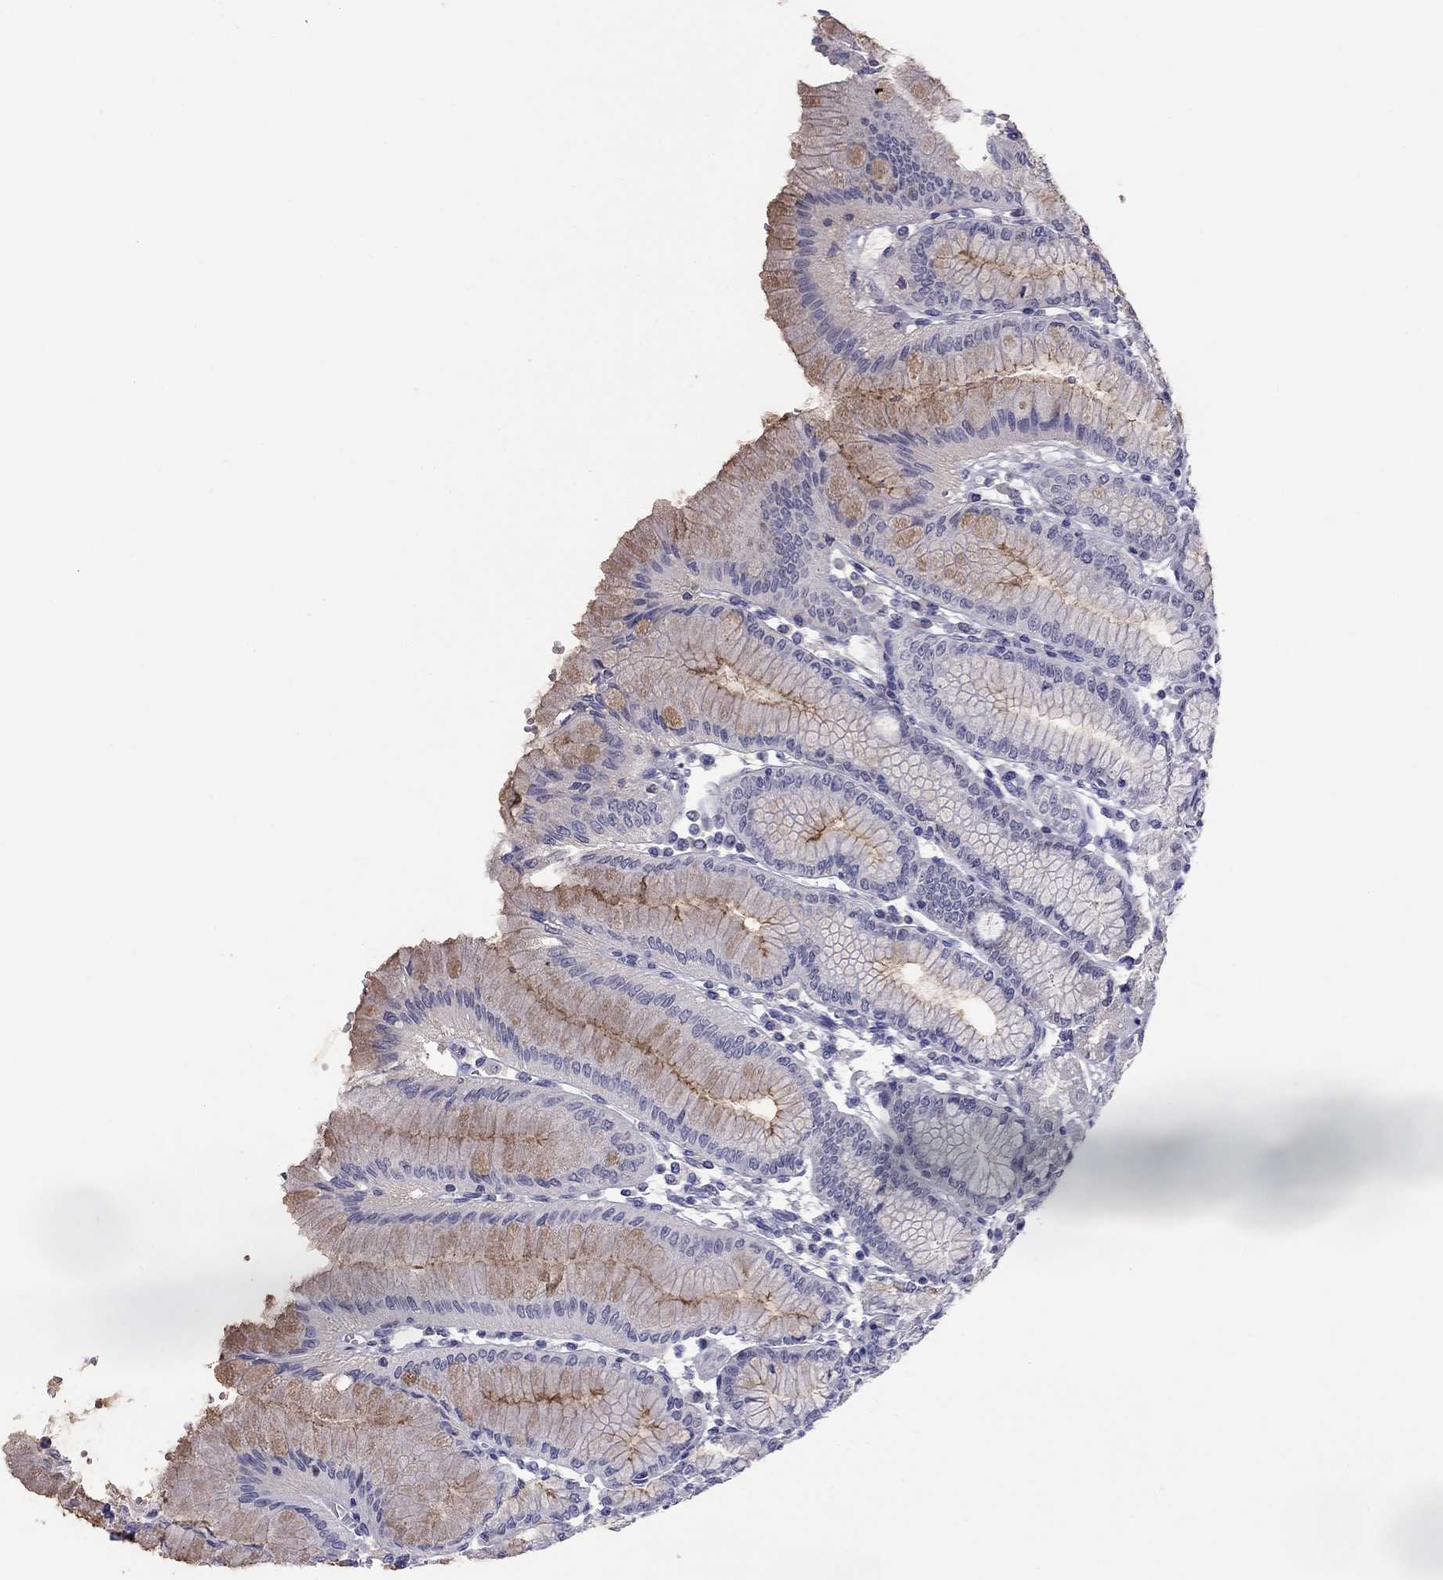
{"staining": {"intensity": "strong", "quantity": "<25%", "location": "cytoplasmic/membranous"}, "tissue": "stomach", "cell_type": "Glandular cells", "image_type": "normal", "snomed": [{"axis": "morphology", "description": "Normal tissue, NOS"}, {"axis": "topography", "description": "Skeletal muscle"}, {"axis": "topography", "description": "Stomach"}], "caption": "High-power microscopy captured an immunohistochemistry (IHC) micrograph of normal stomach, revealing strong cytoplasmic/membranous staining in approximately <25% of glandular cells.", "gene": "CFAP91", "patient": {"sex": "female", "age": 57}}